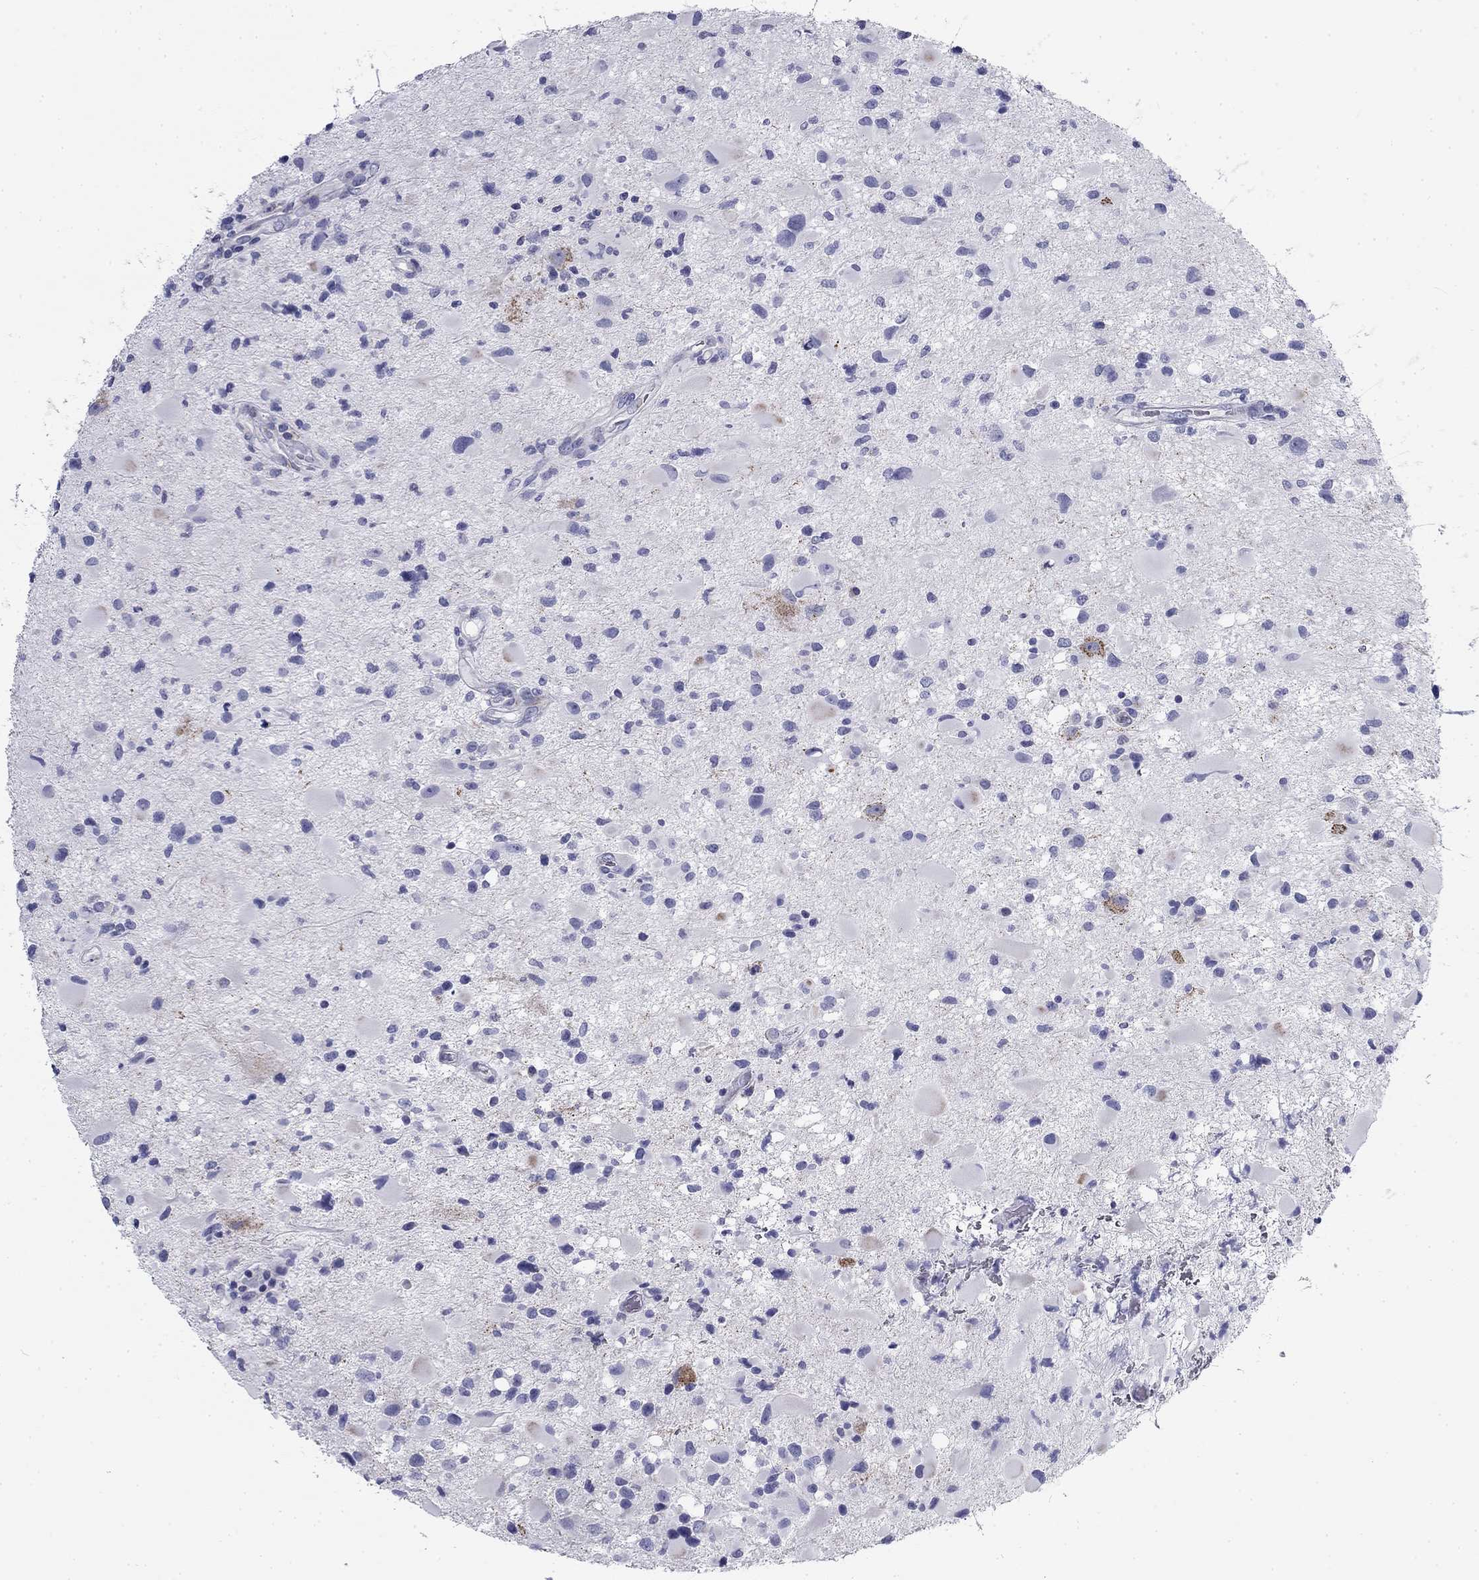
{"staining": {"intensity": "negative", "quantity": "none", "location": "none"}, "tissue": "glioma", "cell_type": "Tumor cells", "image_type": "cancer", "snomed": [{"axis": "morphology", "description": "Glioma, malignant, Low grade"}, {"axis": "topography", "description": "Brain"}], "caption": "The immunohistochemistry micrograph has no significant expression in tumor cells of glioma tissue.", "gene": "ZP2", "patient": {"sex": "female", "age": 32}}